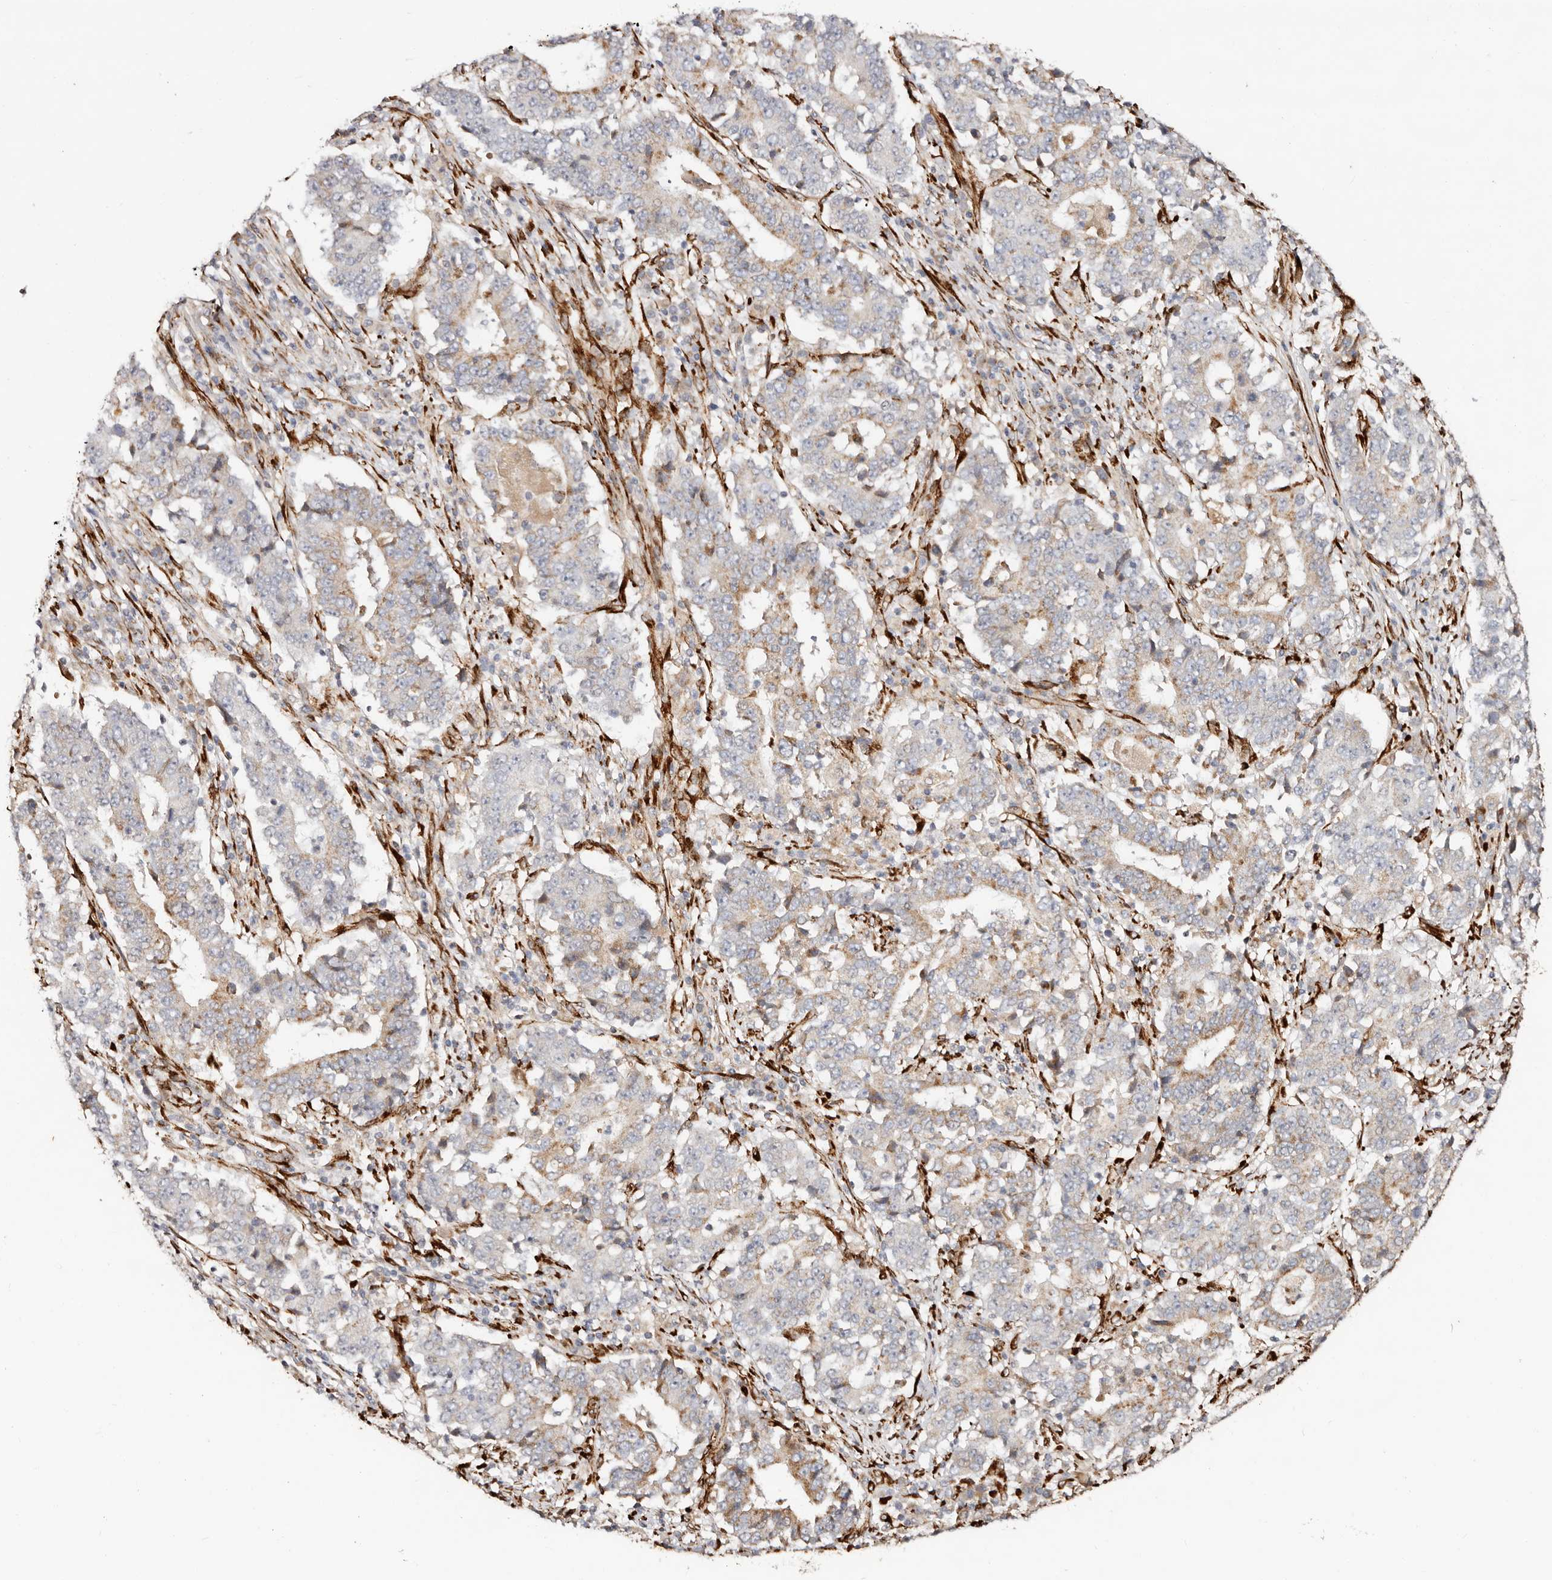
{"staining": {"intensity": "weak", "quantity": "25%-75%", "location": "cytoplasmic/membranous"}, "tissue": "stomach cancer", "cell_type": "Tumor cells", "image_type": "cancer", "snomed": [{"axis": "morphology", "description": "Adenocarcinoma, NOS"}, {"axis": "topography", "description": "Stomach"}], "caption": "Approximately 25%-75% of tumor cells in adenocarcinoma (stomach) display weak cytoplasmic/membranous protein expression as visualized by brown immunohistochemical staining.", "gene": "SERPINH1", "patient": {"sex": "male", "age": 59}}